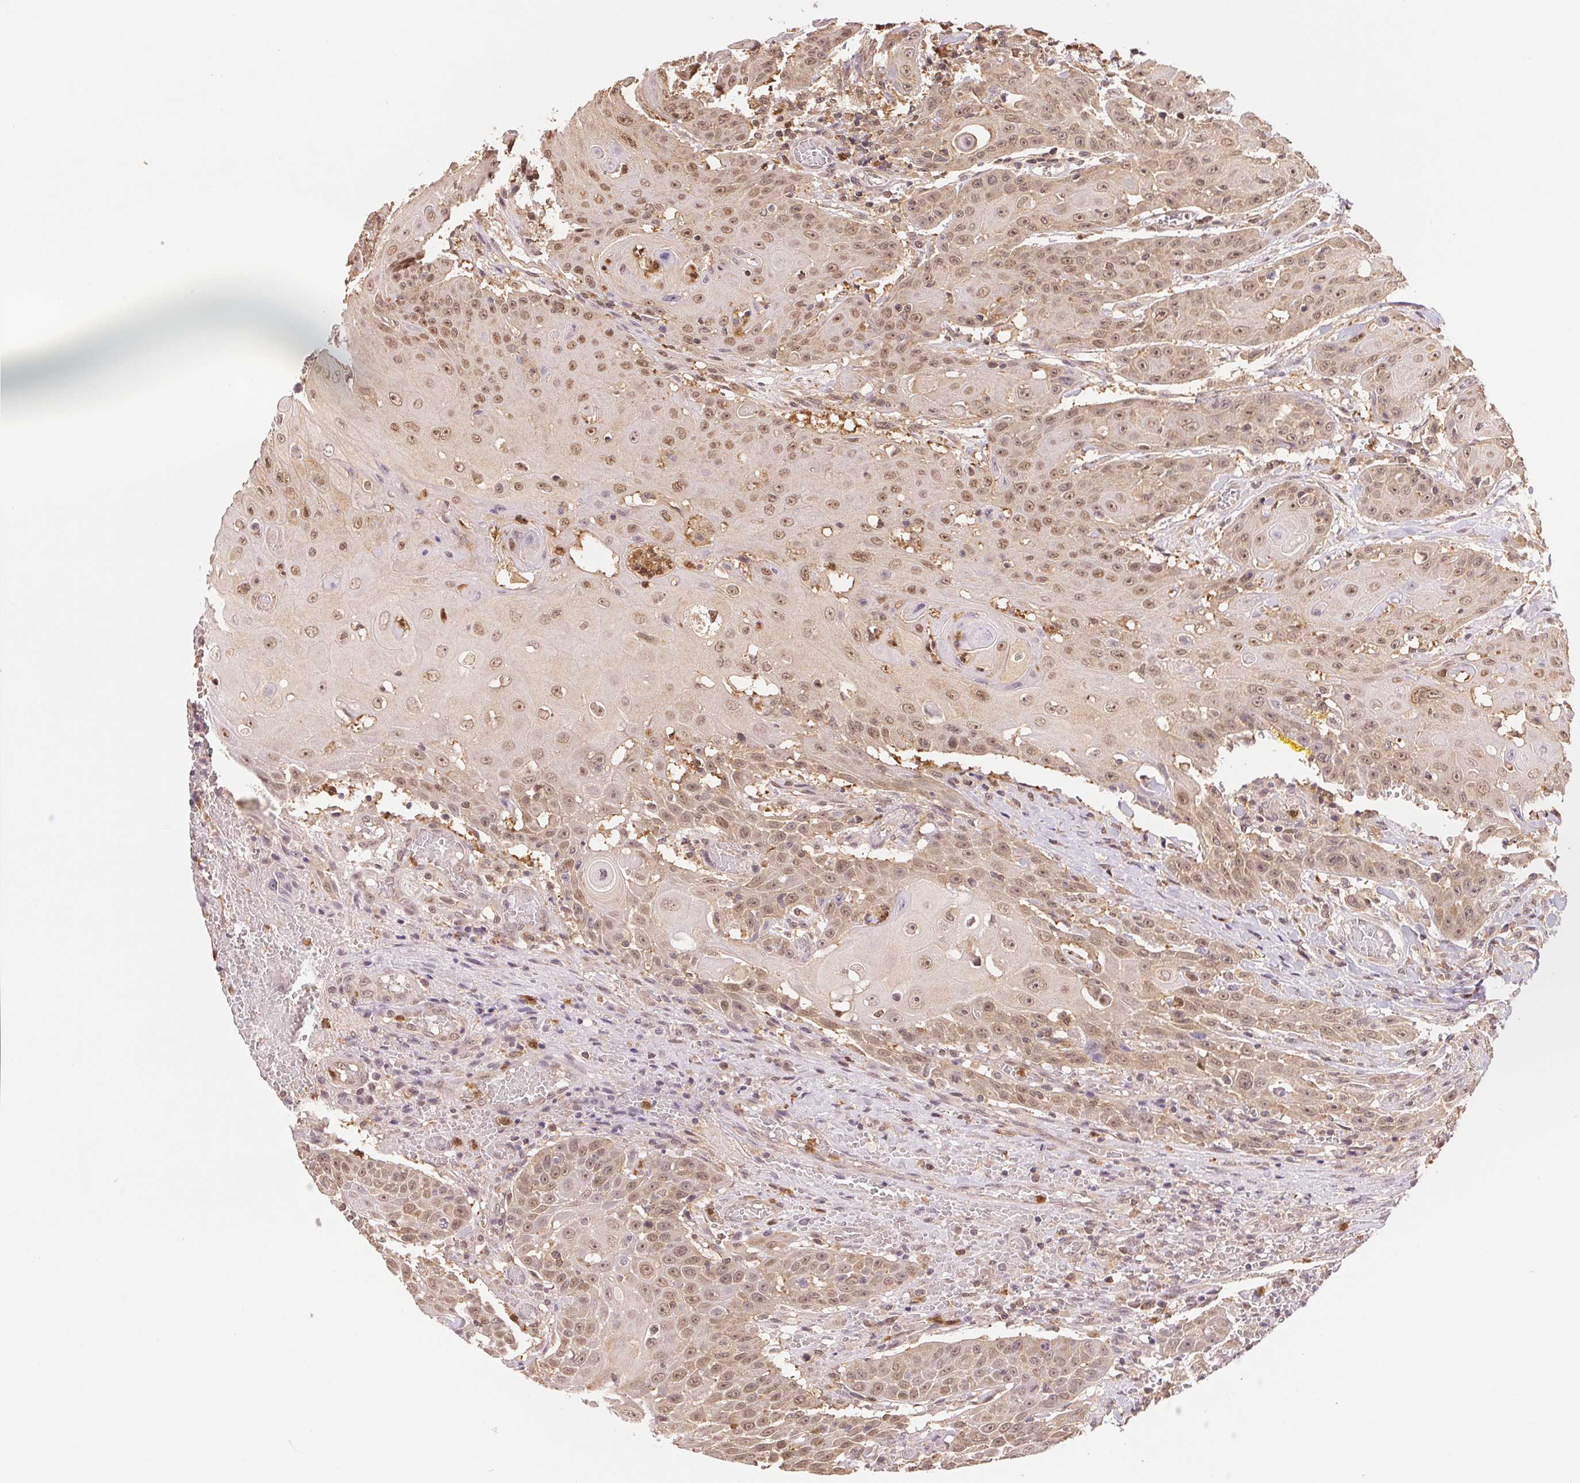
{"staining": {"intensity": "moderate", "quantity": ">75%", "location": "nuclear"}, "tissue": "head and neck cancer", "cell_type": "Tumor cells", "image_type": "cancer", "snomed": [{"axis": "morphology", "description": "Normal tissue, NOS"}, {"axis": "morphology", "description": "Squamous cell carcinoma, NOS"}, {"axis": "topography", "description": "Oral tissue"}, {"axis": "topography", "description": "Head-Neck"}], "caption": "Protein staining demonstrates moderate nuclear staining in approximately >75% of tumor cells in squamous cell carcinoma (head and neck).", "gene": "CDC123", "patient": {"sex": "female", "age": 55}}